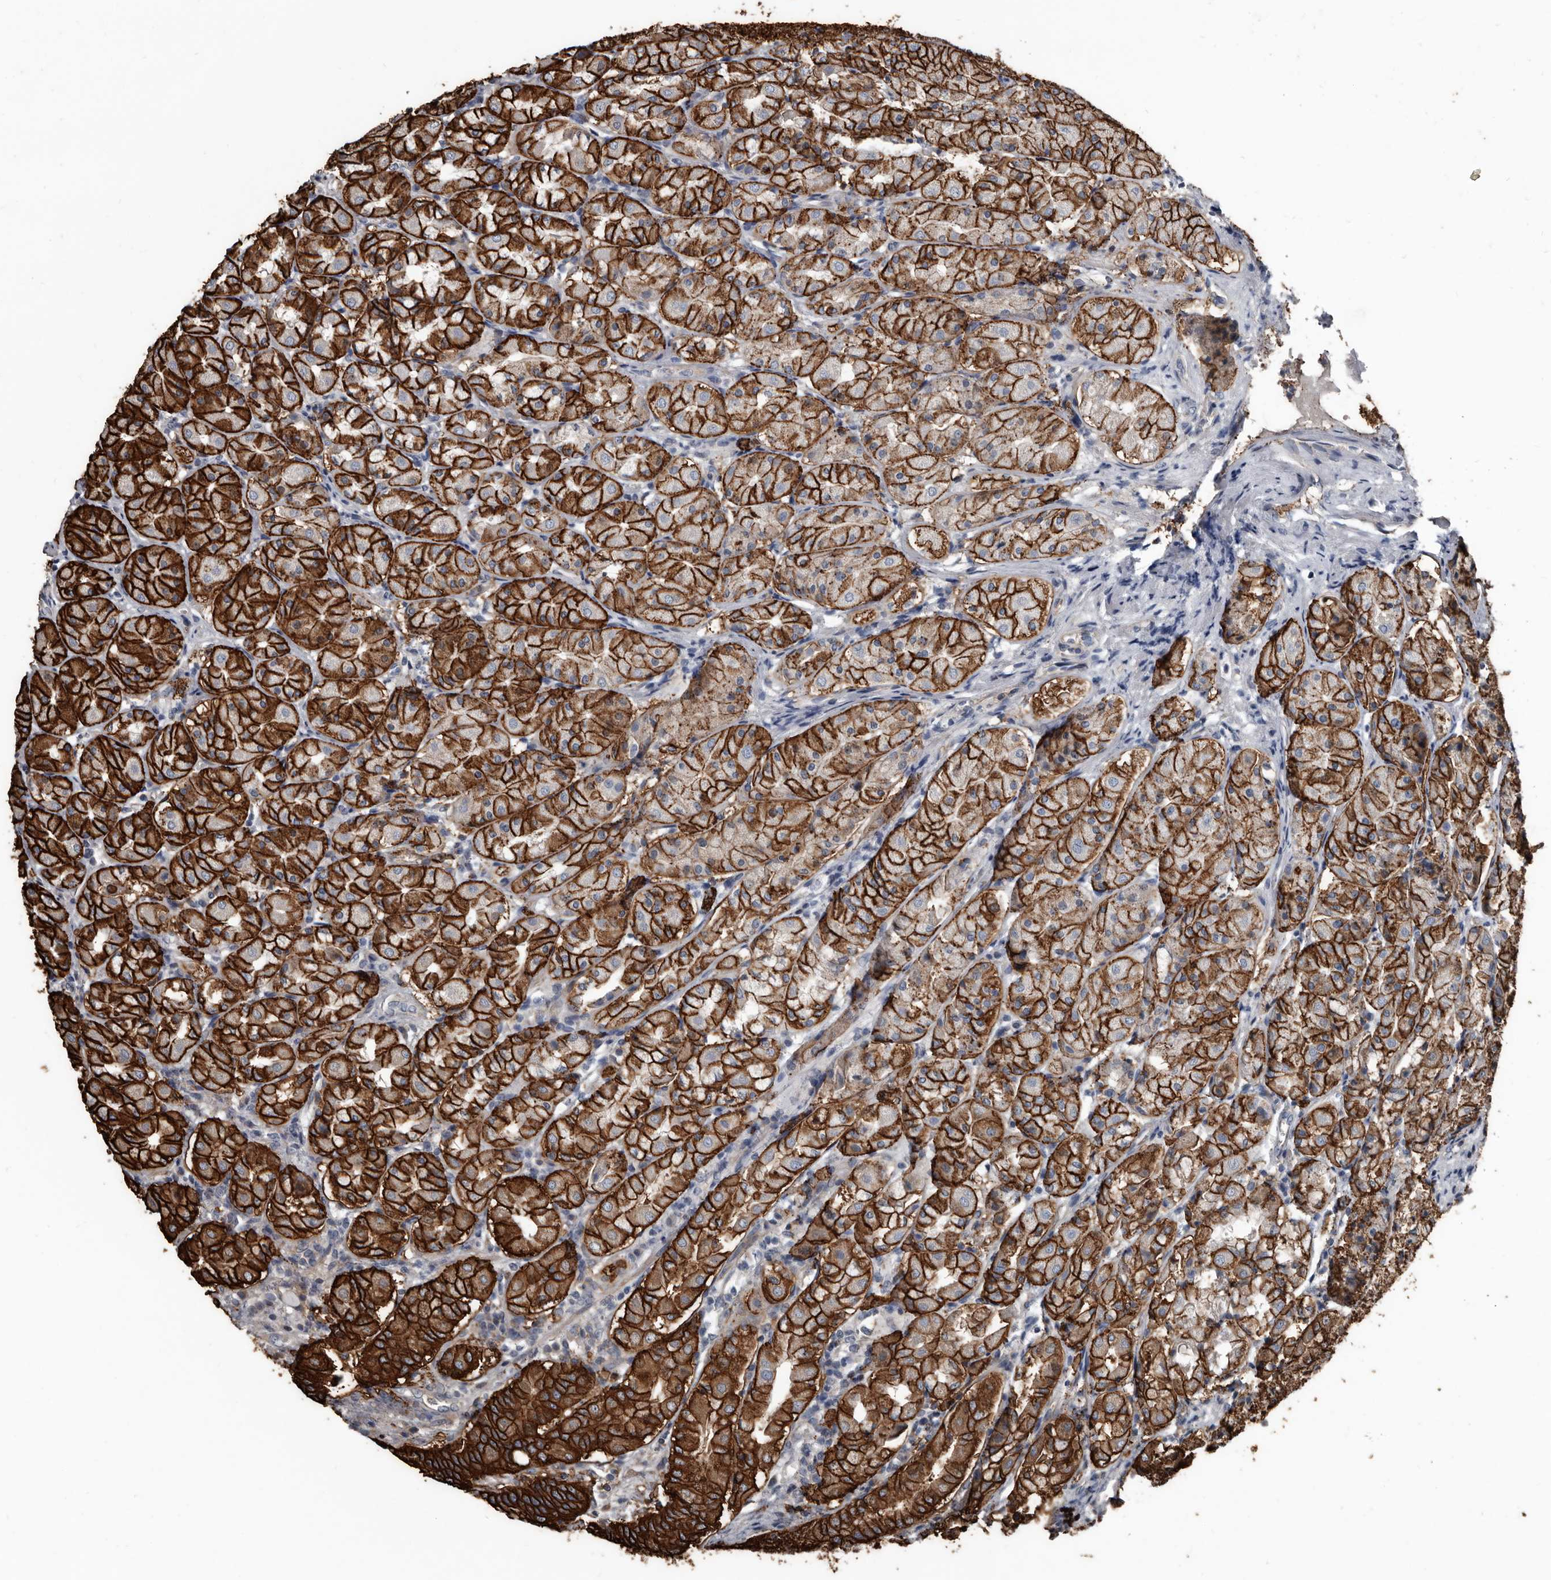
{"staining": {"intensity": "strong", "quantity": "25%-75%", "location": "cytoplasmic/membranous"}, "tissue": "stomach", "cell_type": "Glandular cells", "image_type": "normal", "snomed": [{"axis": "morphology", "description": "Normal tissue, NOS"}, {"axis": "topography", "description": "Stomach"}, {"axis": "topography", "description": "Stomach, lower"}], "caption": "Brown immunohistochemical staining in unremarkable stomach displays strong cytoplasmic/membranous expression in approximately 25%-75% of glandular cells. (IHC, brightfield microscopy, high magnification).", "gene": "DHPS", "patient": {"sex": "female", "age": 56}}